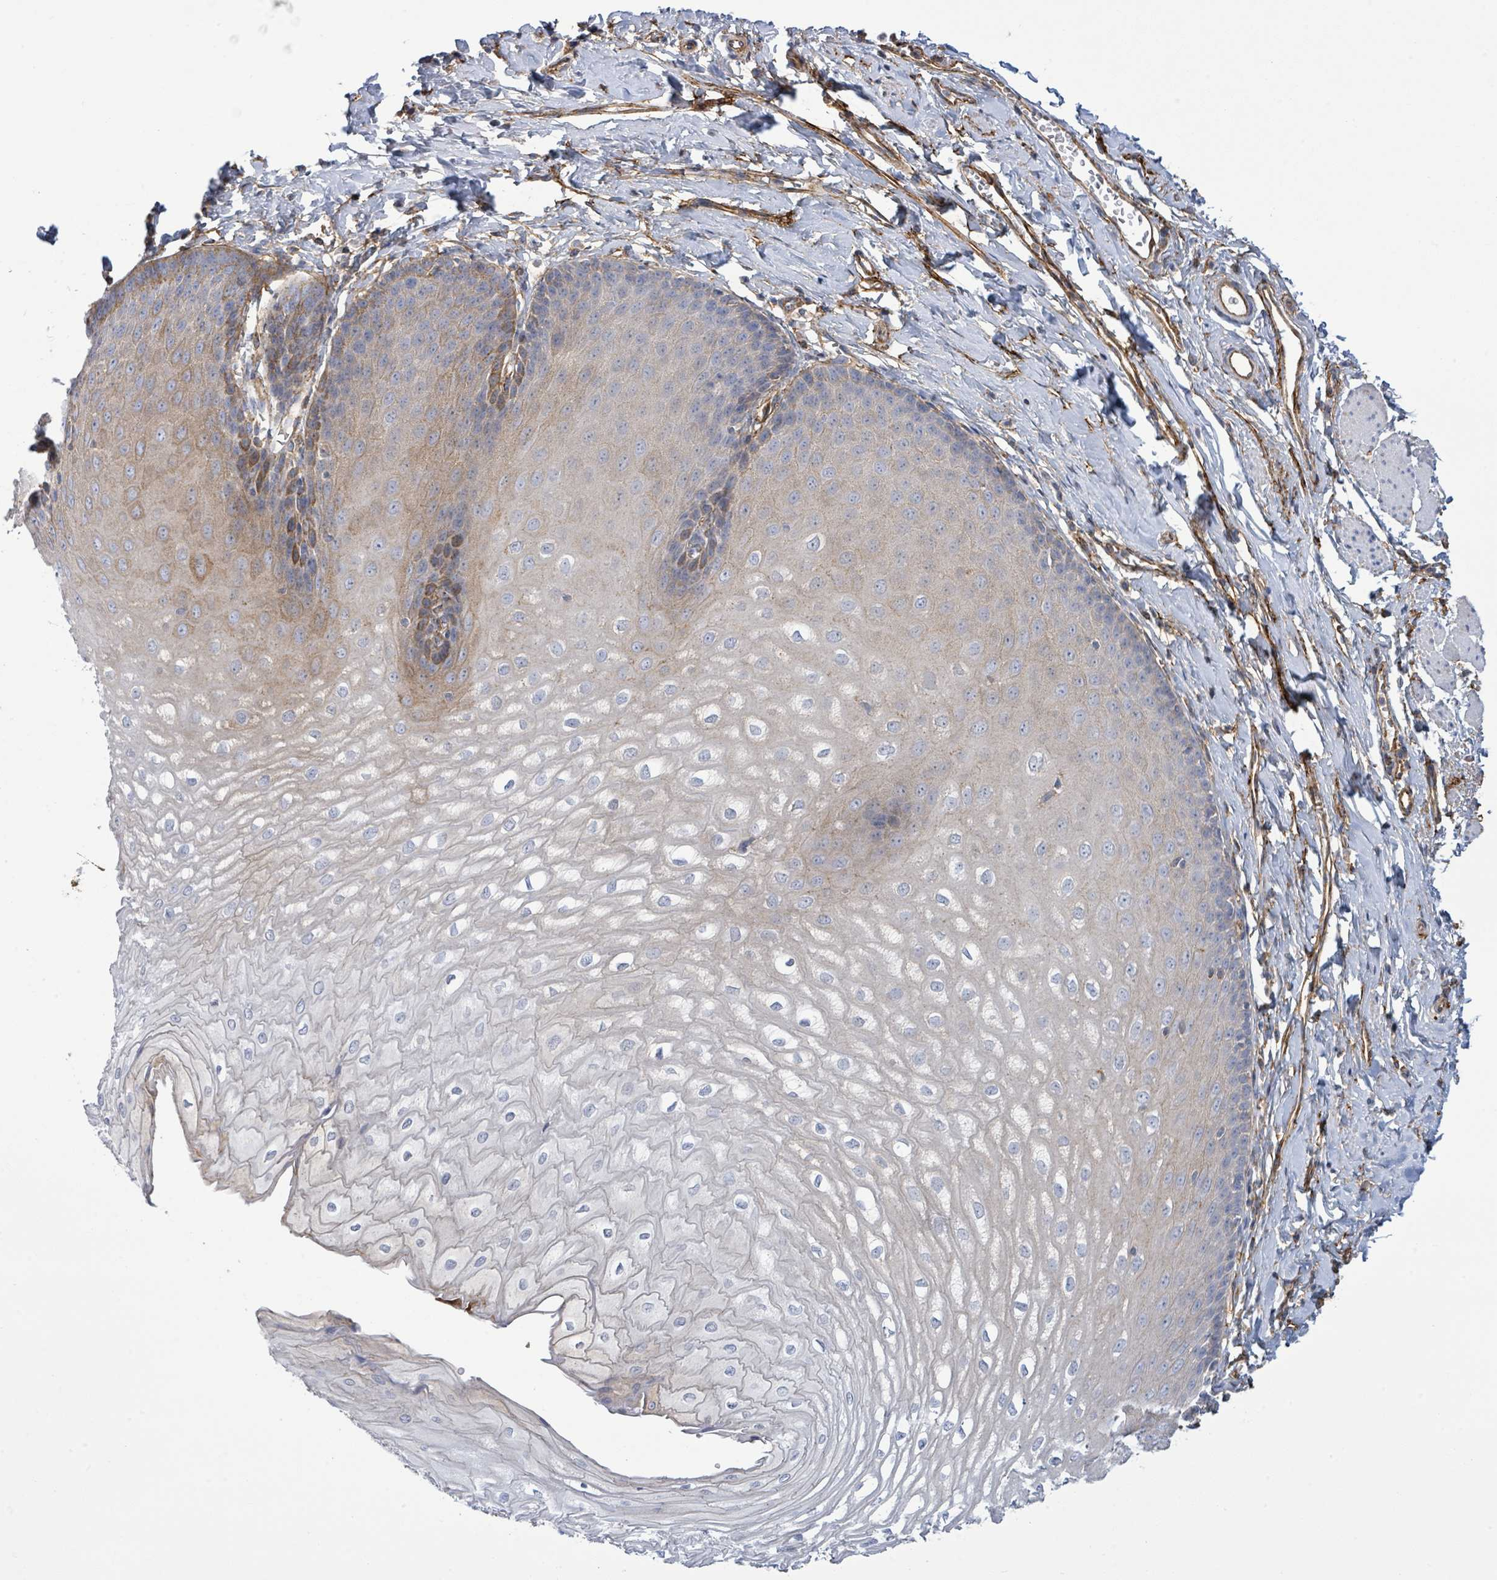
{"staining": {"intensity": "moderate", "quantity": "25%-75%", "location": "cytoplasmic/membranous"}, "tissue": "esophagus", "cell_type": "Squamous epithelial cells", "image_type": "normal", "snomed": [{"axis": "morphology", "description": "Normal tissue, NOS"}, {"axis": "topography", "description": "Esophagus"}], "caption": "High-magnification brightfield microscopy of normal esophagus stained with DAB (3,3'-diaminobenzidine) (brown) and counterstained with hematoxylin (blue). squamous epithelial cells exhibit moderate cytoplasmic/membranous expression is present in about25%-75% of cells.", "gene": "EGFL7", "patient": {"sex": "male", "age": 70}}